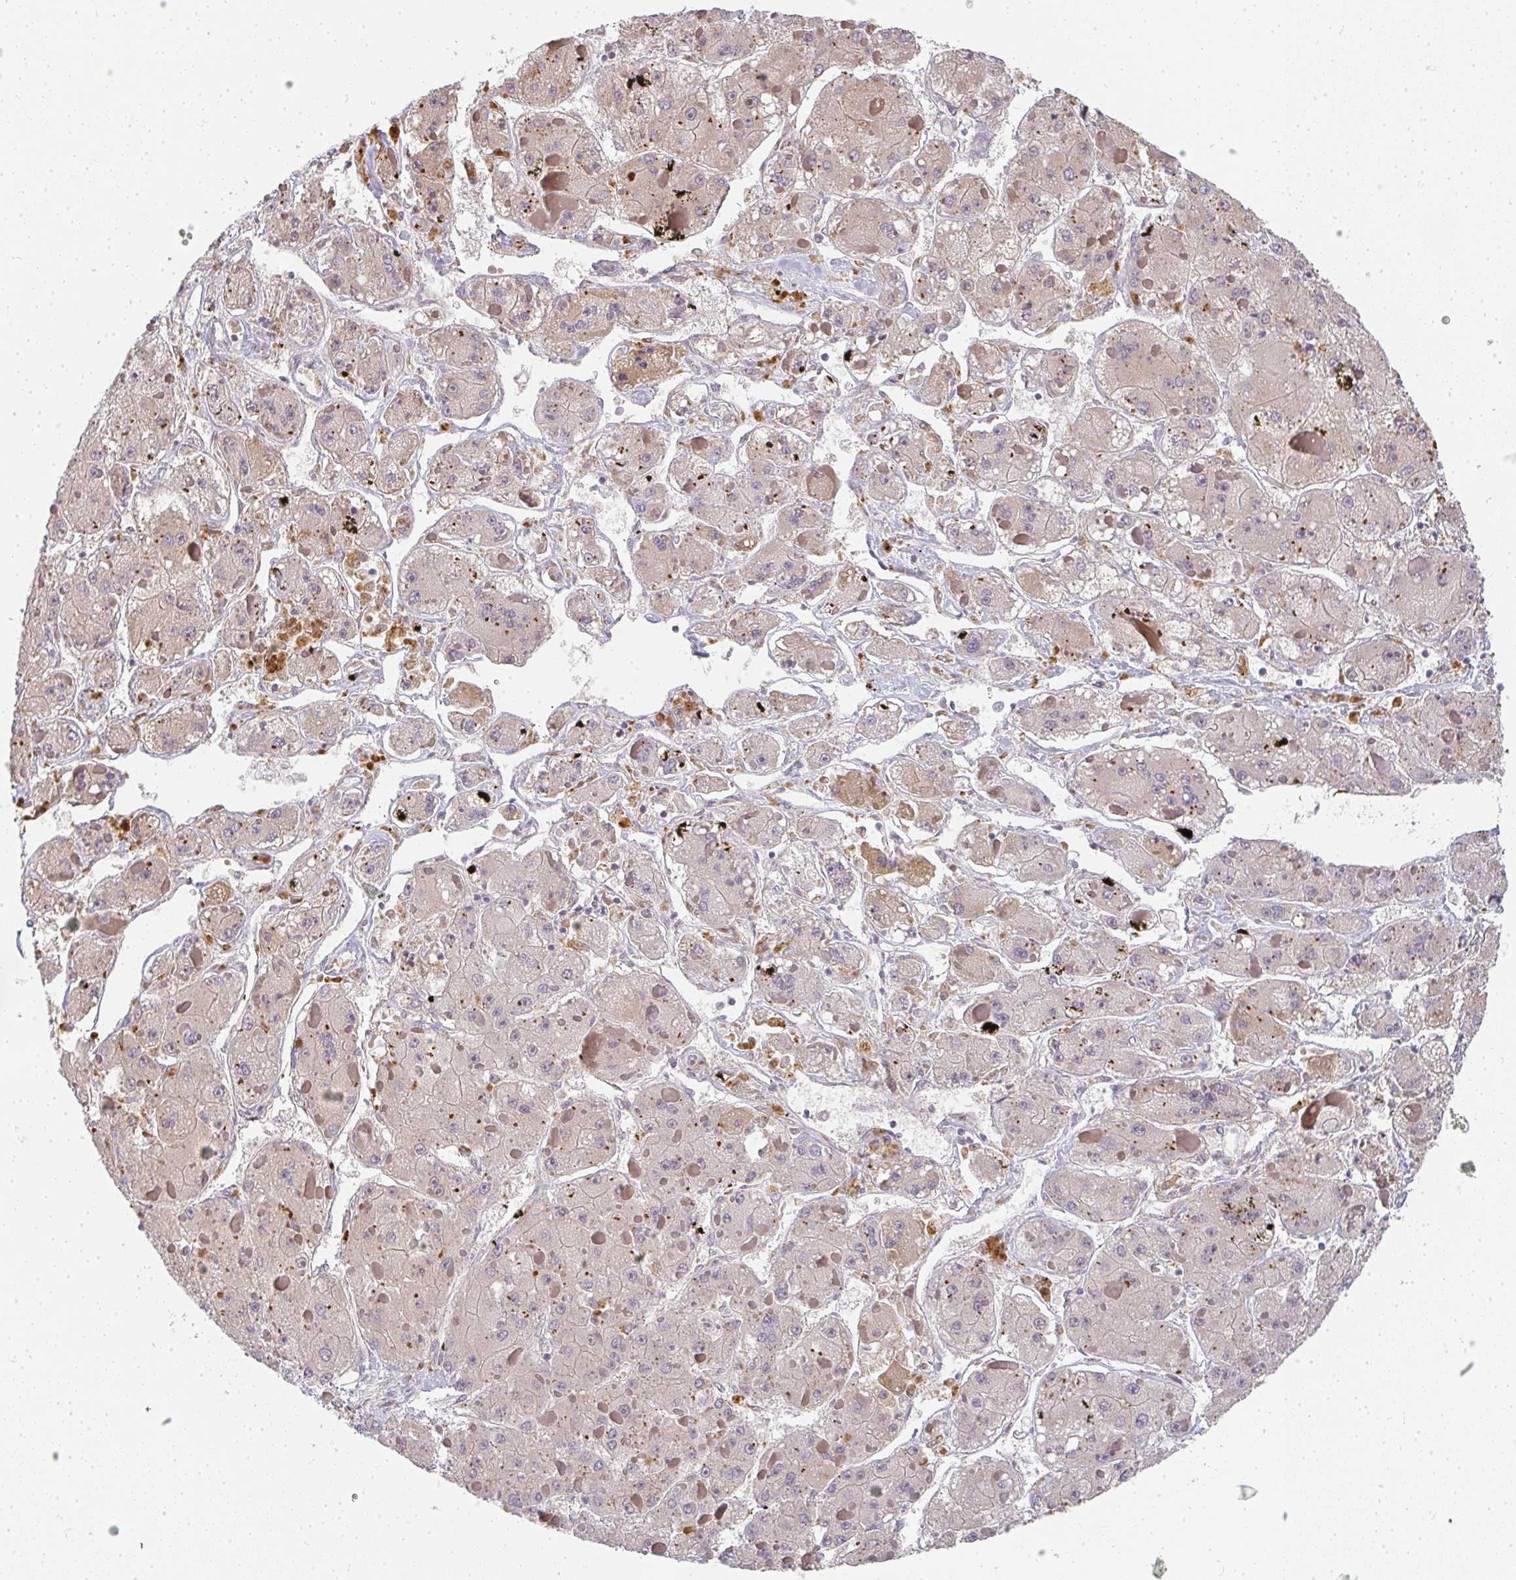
{"staining": {"intensity": "negative", "quantity": "none", "location": "none"}, "tissue": "liver cancer", "cell_type": "Tumor cells", "image_type": "cancer", "snomed": [{"axis": "morphology", "description": "Carcinoma, Hepatocellular, NOS"}, {"axis": "topography", "description": "Liver"}], "caption": "Tumor cells are negative for brown protein staining in liver hepatocellular carcinoma.", "gene": "SLC35B3", "patient": {"sex": "female", "age": 73}}